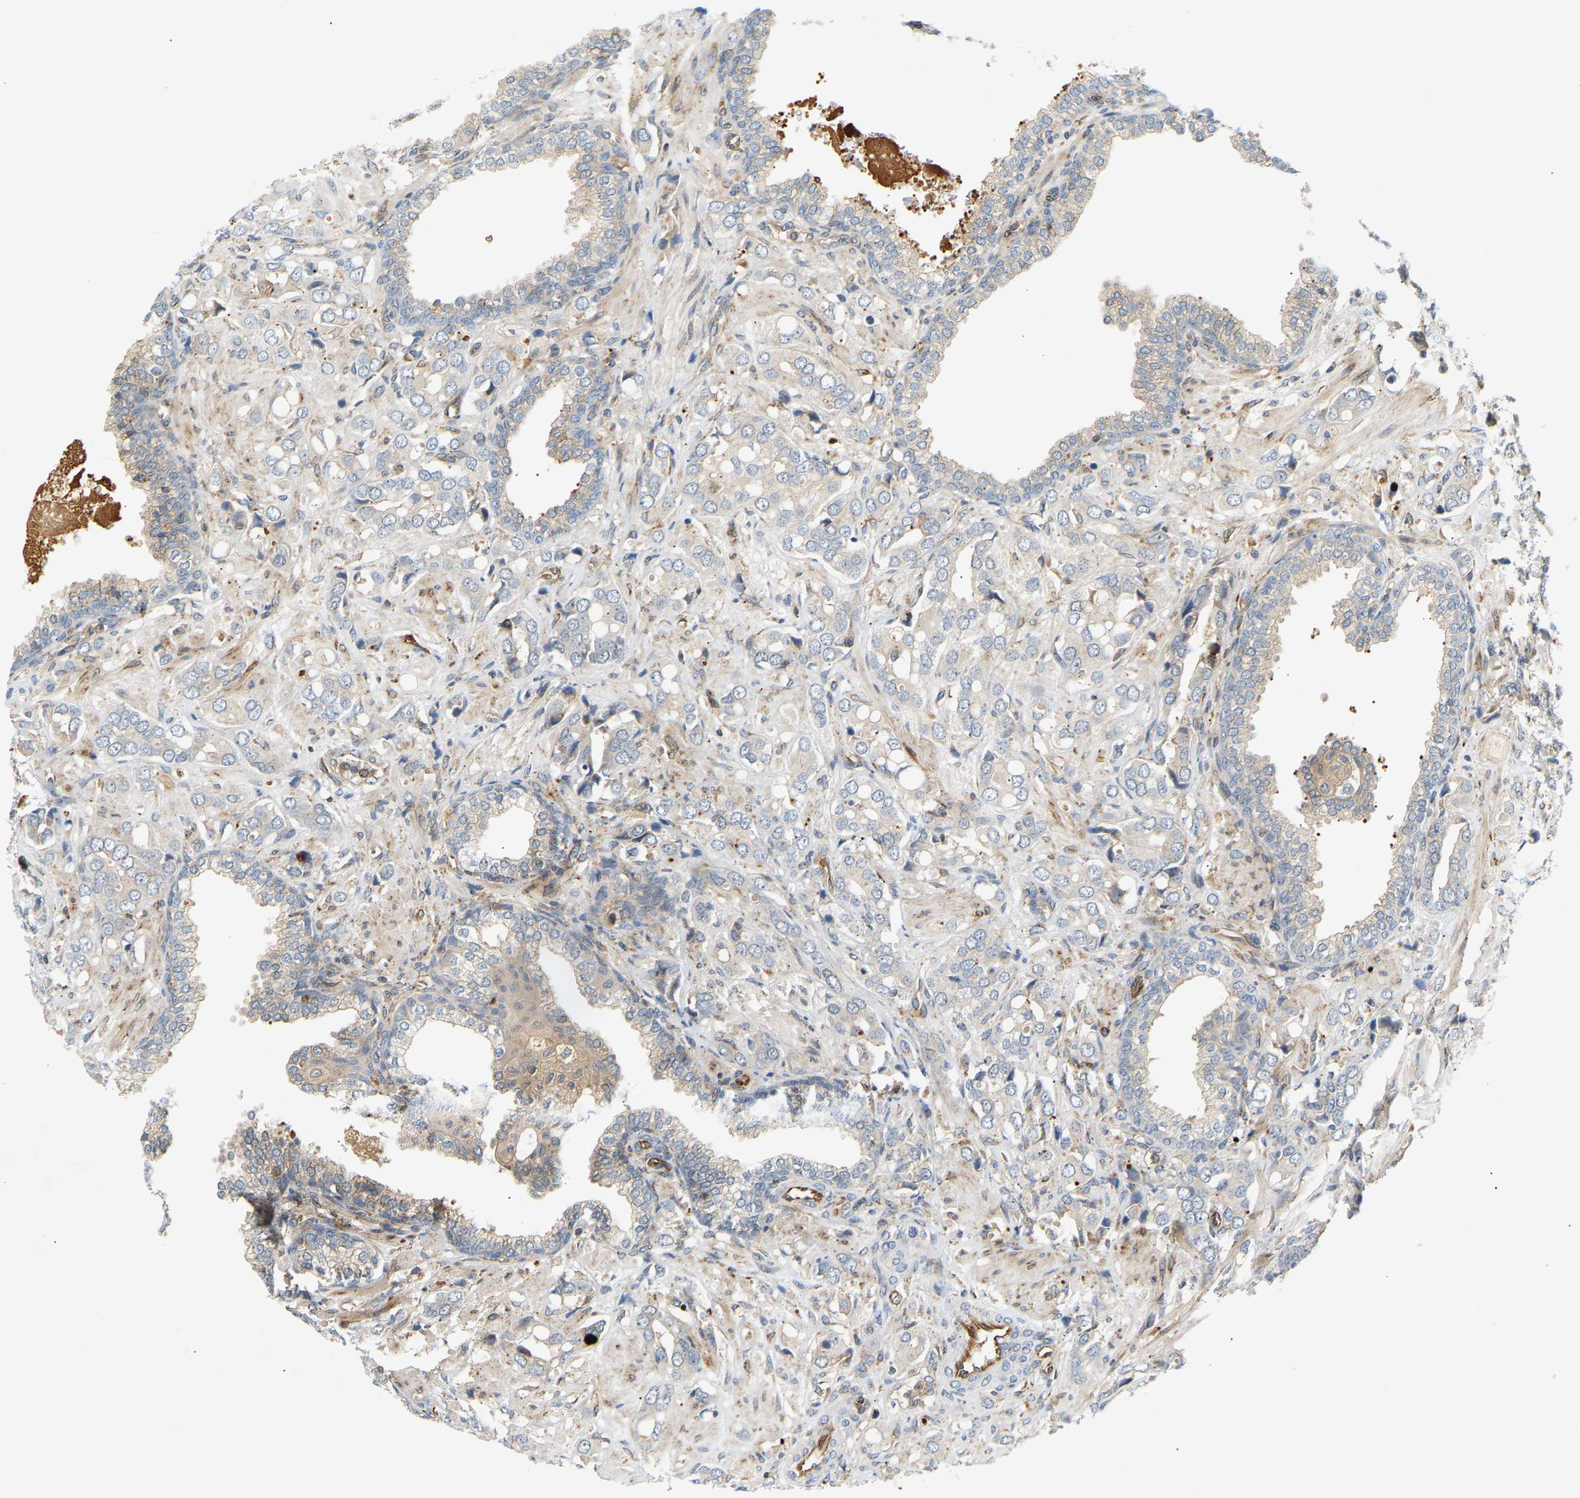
{"staining": {"intensity": "weak", "quantity": "<25%", "location": "cytoplasmic/membranous"}, "tissue": "prostate cancer", "cell_type": "Tumor cells", "image_type": "cancer", "snomed": [{"axis": "morphology", "description": "Adenocarcinoma, High grade"}, {"axis": "topography", "description": "Prostate"}], "caption": "Protein analysis of prostate cancer (high-grade adenocarcinoma) exhibits no significant positivity in tumor cells.", "gene": "PLCG2", "patient": {"sex": "male", "age": 52}}